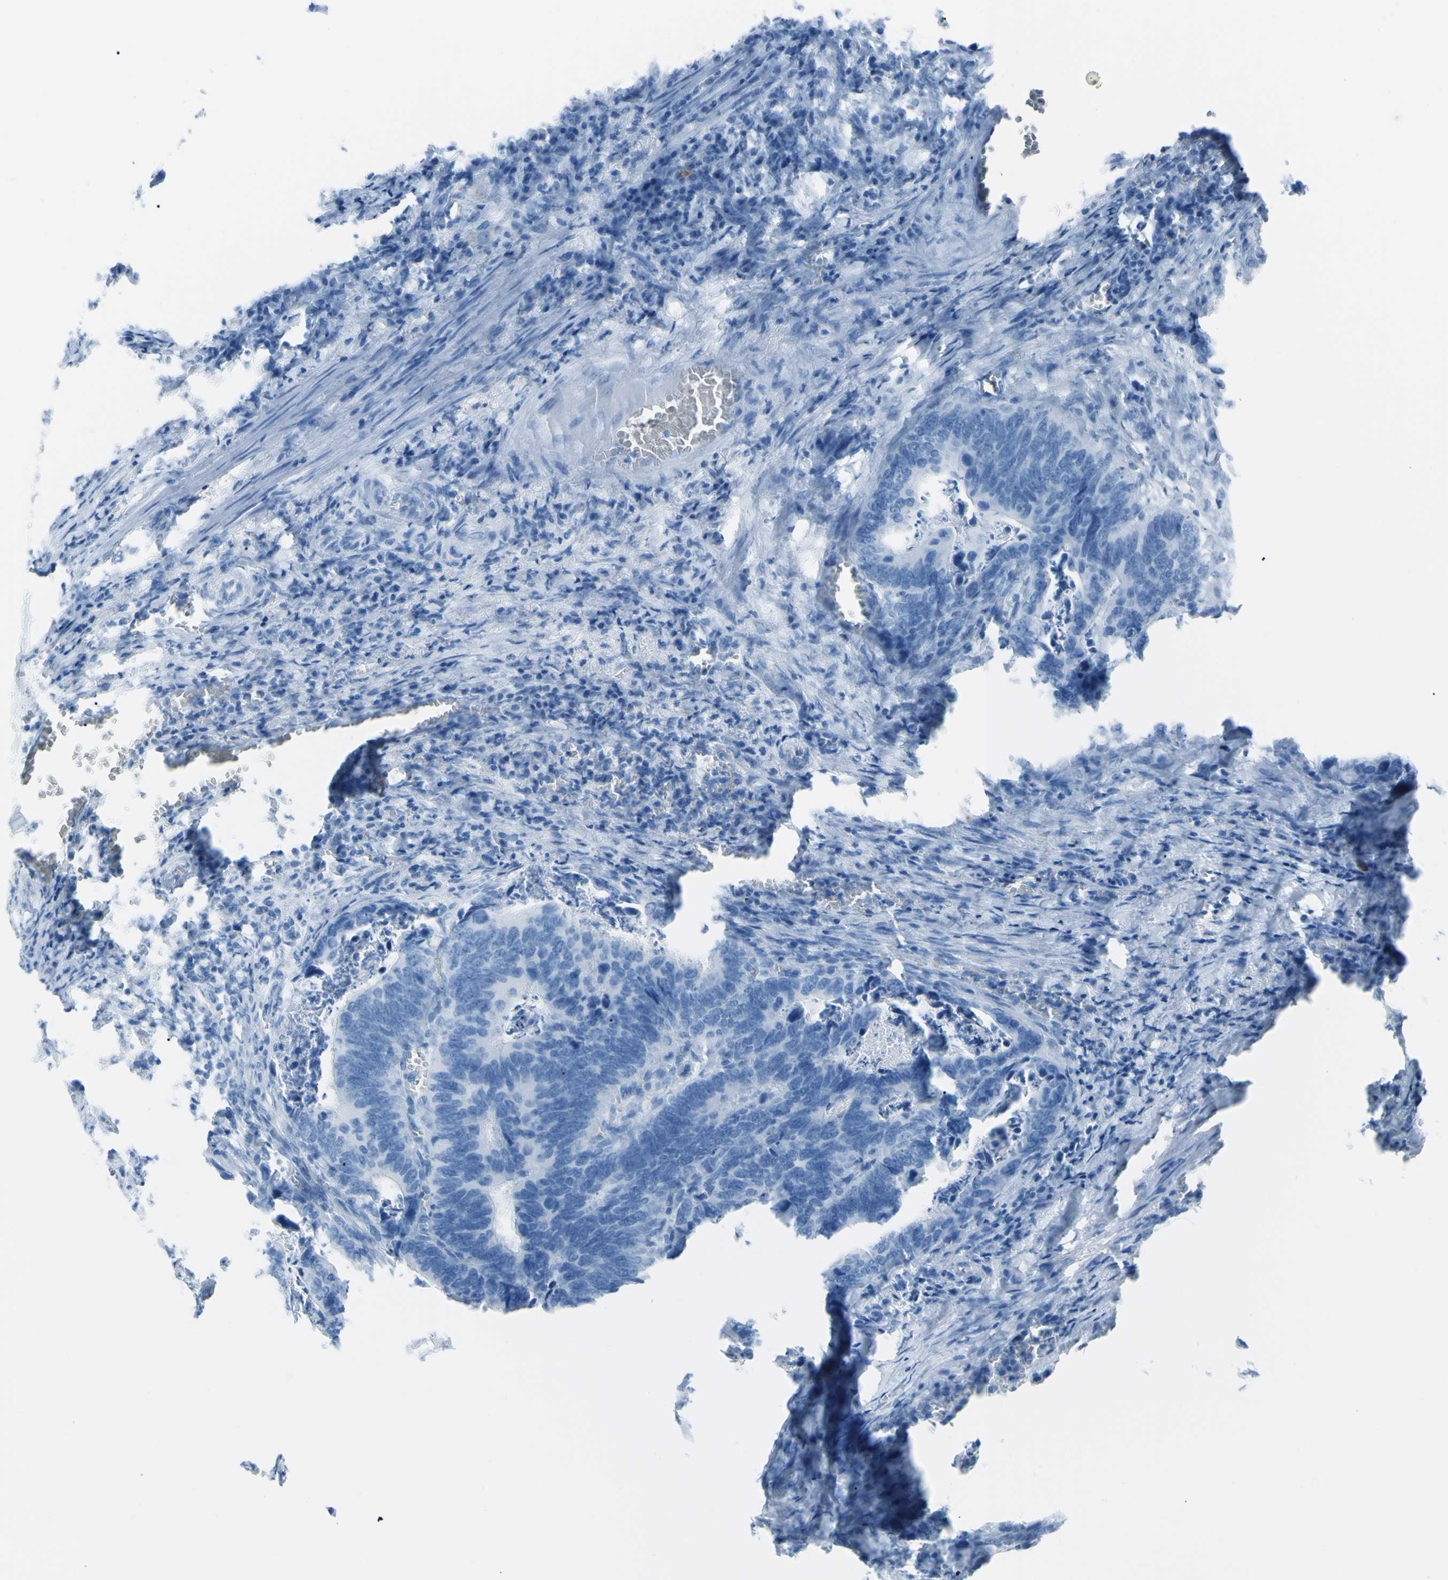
{"staining": {"intensity": "negative", "quantity": "none", "location": "none"}, "tissue": "colorectal cancer", "cell_type": "Tumor cells", "image_type": "cancer", "snomed": [{"axis": "morphology", "description": "Adenocarcinoma, NOS"}, {"axis": "topography", "description": "Colon"}], "caption": "Protein analysis of adenocarcinoma (colorectal) demonstrates no significant expression in tumor cells.", "gene": "TFPI2", "patient": {"sex": "male", "age": 72}}